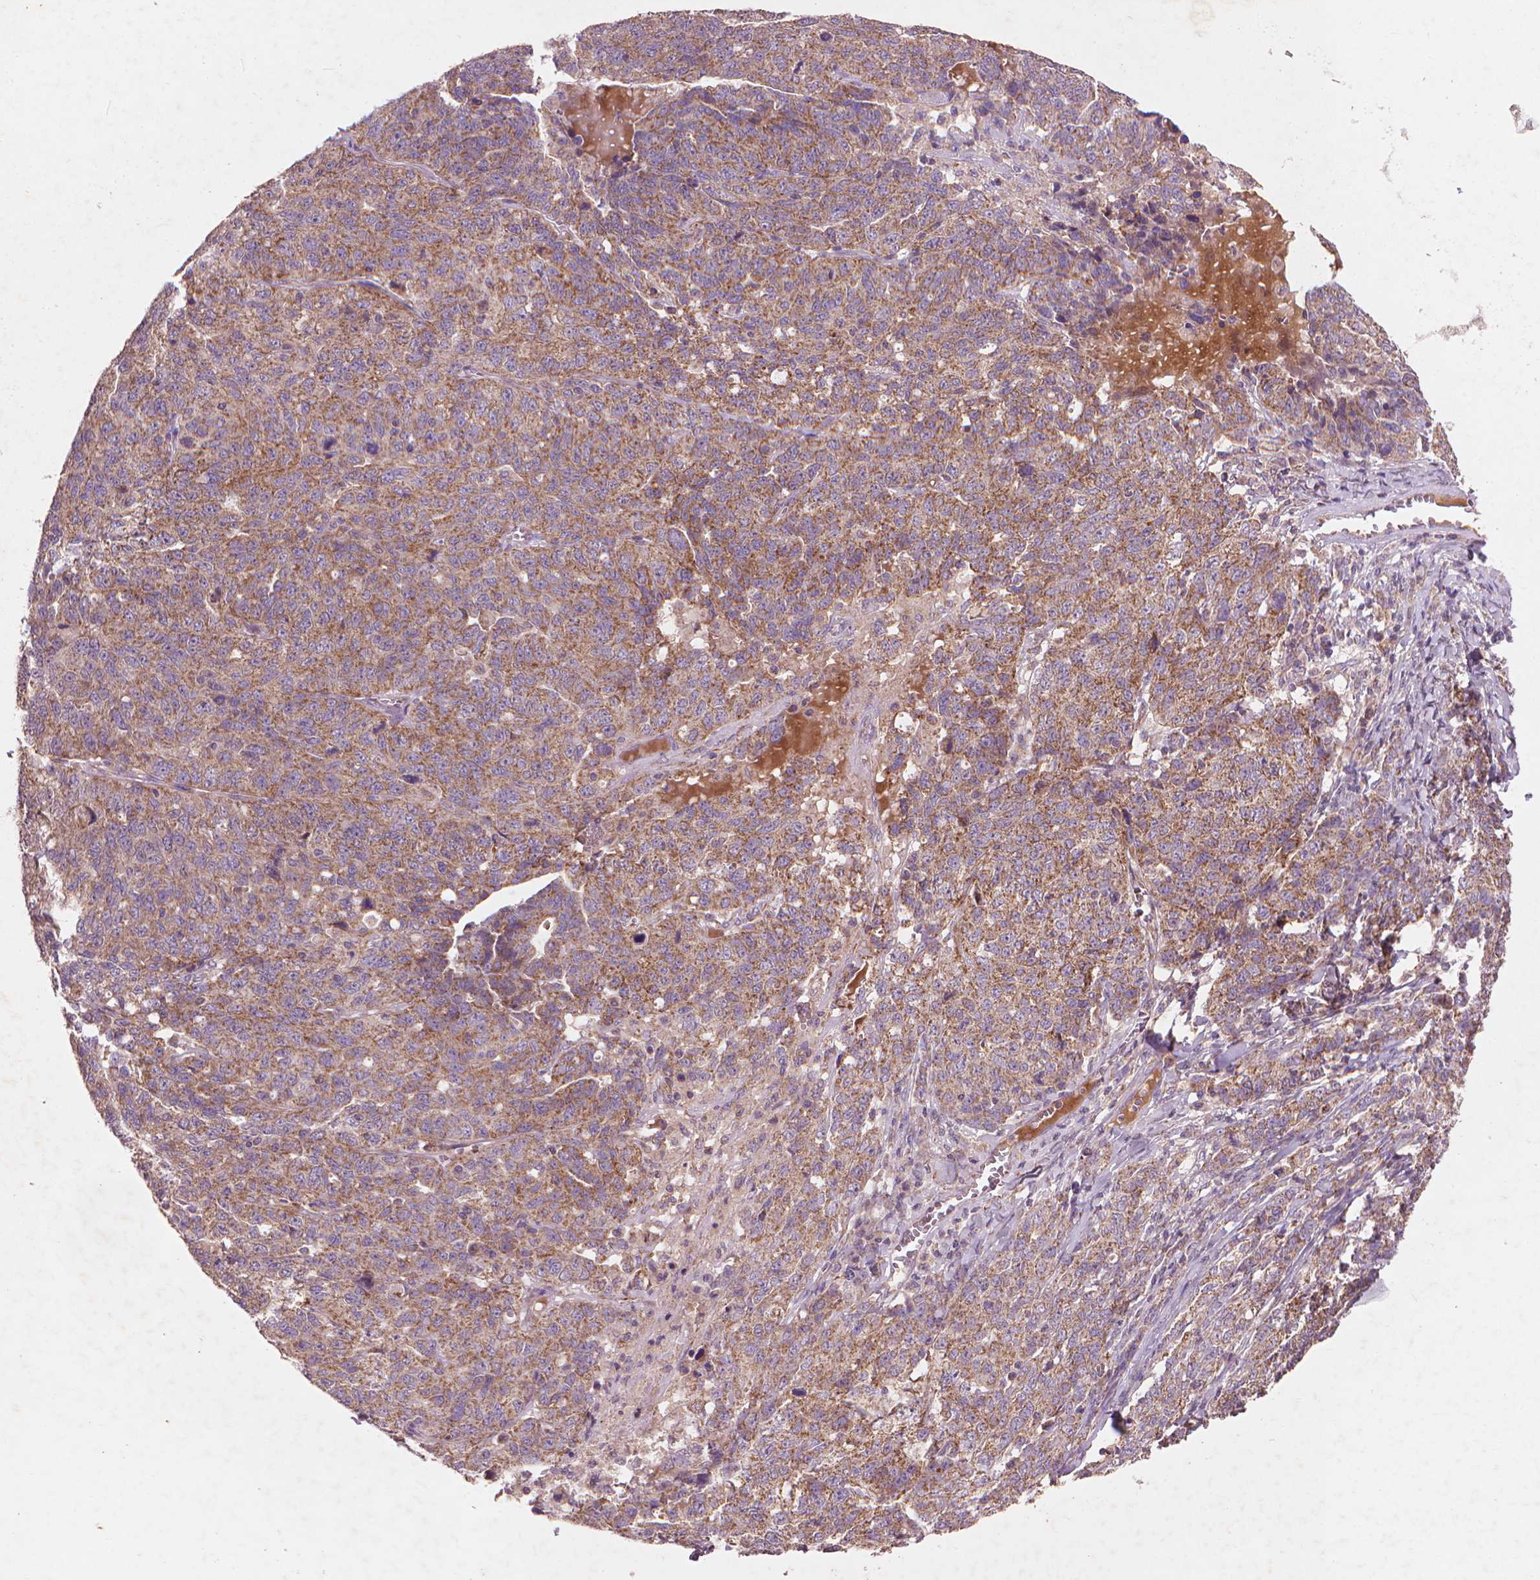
{"staining": {"intensity": "moderate", "quantity": ">75%", "location": "cytoplasmic/membranous"}, "tissue": "ovarian cancer", "cell_type": "Tumor cells", "image_type": "cancer", "snomed": [{"axis": "morphology", "description": "Cystadenocarcinoma, serous, NOS"}, {"axis": "topography", "description": "Ovary"}], "caption": "A medium amount of moderate cytoplasmic/membranous expression is present in approximately >75% of tumor cells in serous cystadenocarcinoma (ovarian) tissue.", "gene": "NLRX1", "patient": {"sex": "female", "age": 71}}